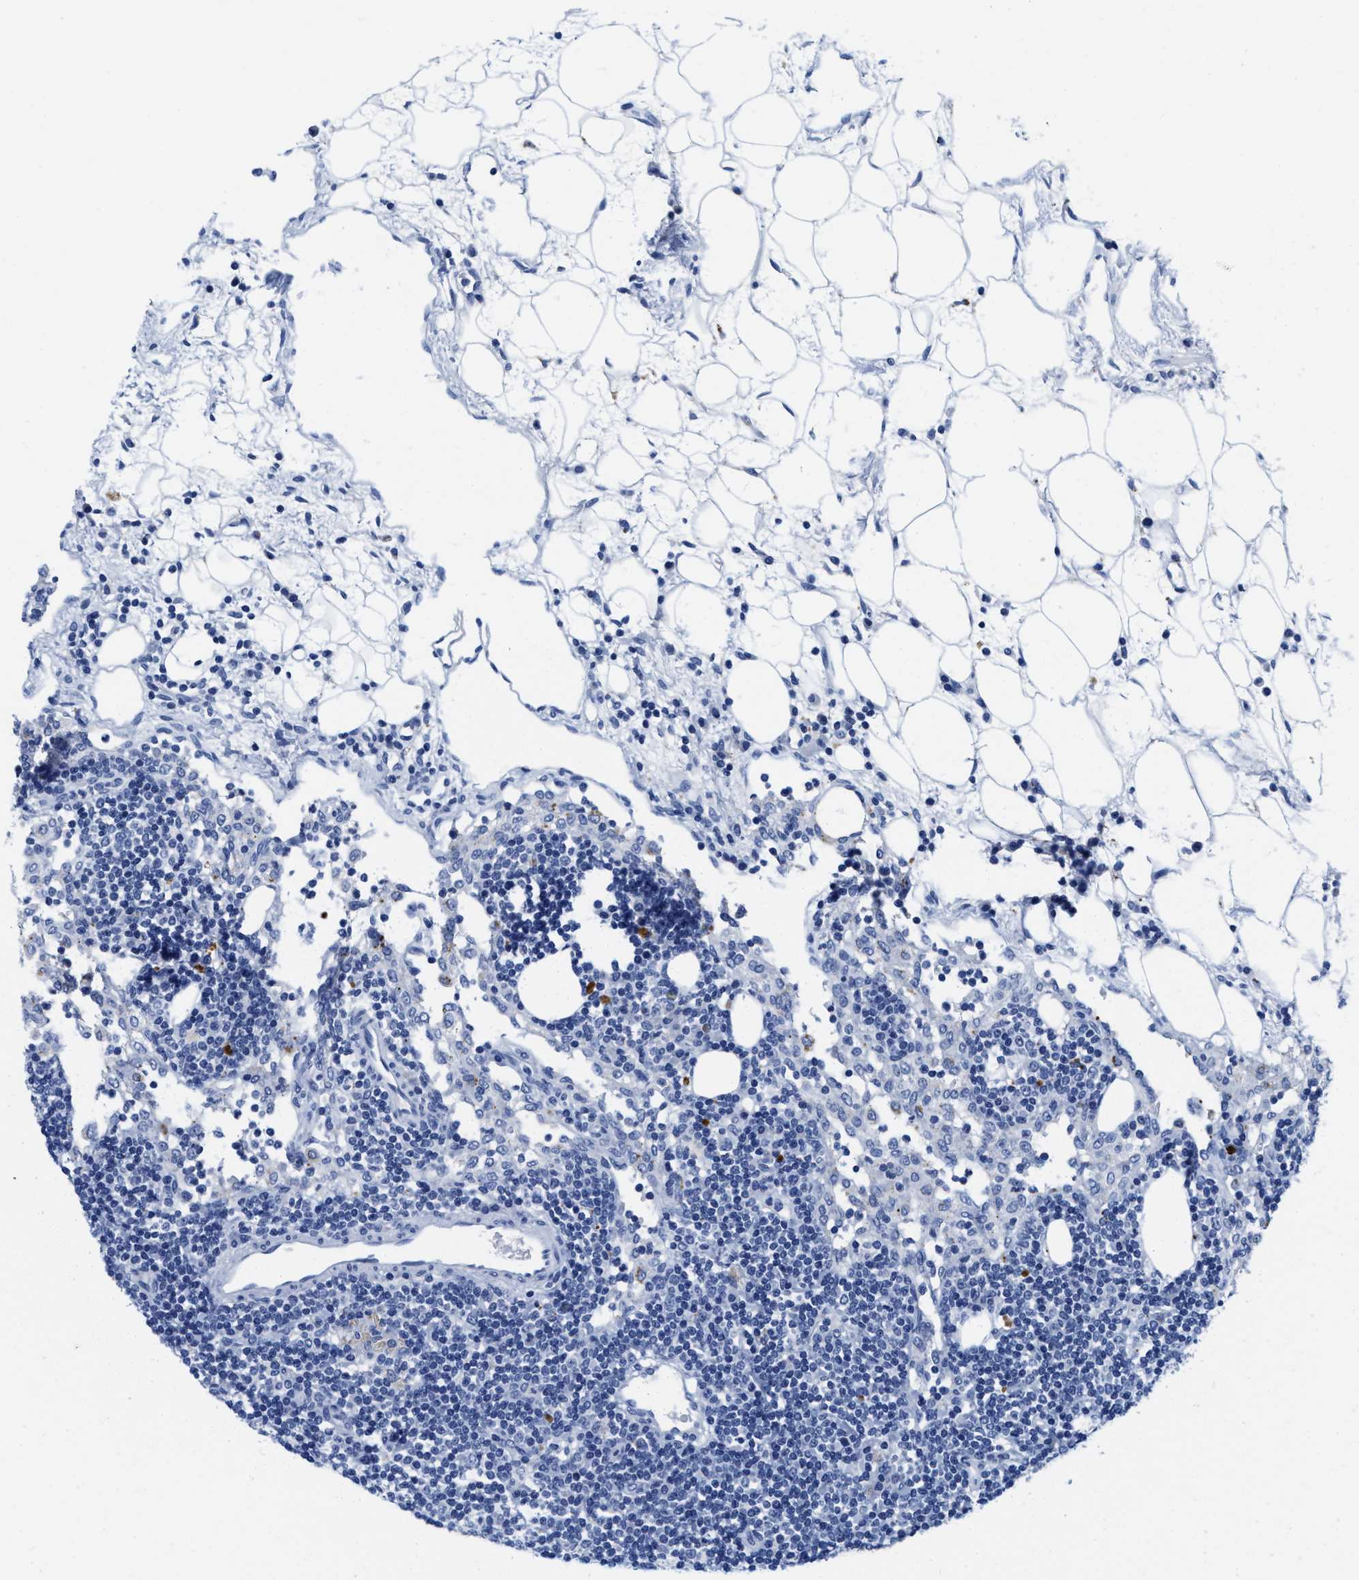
{"staining": {"intensity": "negative", "quantity": "none", "location": "none"}, "tissue": "lymph node", "cell_type": "Germinal center cells", "image_type": "normal", "snomed": [{"axis": "morphology", "description": "Normal tissue, NOS"}, {"axis": "morphology", "description": "Carcinoid, malignant, NOS"}, {"axis": "topography", "description": "Lymph node"}], "caption": "Immunohistochemistry (IHC) histopathology image of benign lymph node: human lymph node stained with DAB (3,3'-diaminobenzidine) demonstrates no significant protein positivity in germinal center cells. The staining is performed using DAB (3,3'-diaminobenzidine) brown chromogen with nuclei counter-stained in using hematoxylin.", "gene": "TTC3", "patient": {"sex": "male", "age": 47}}